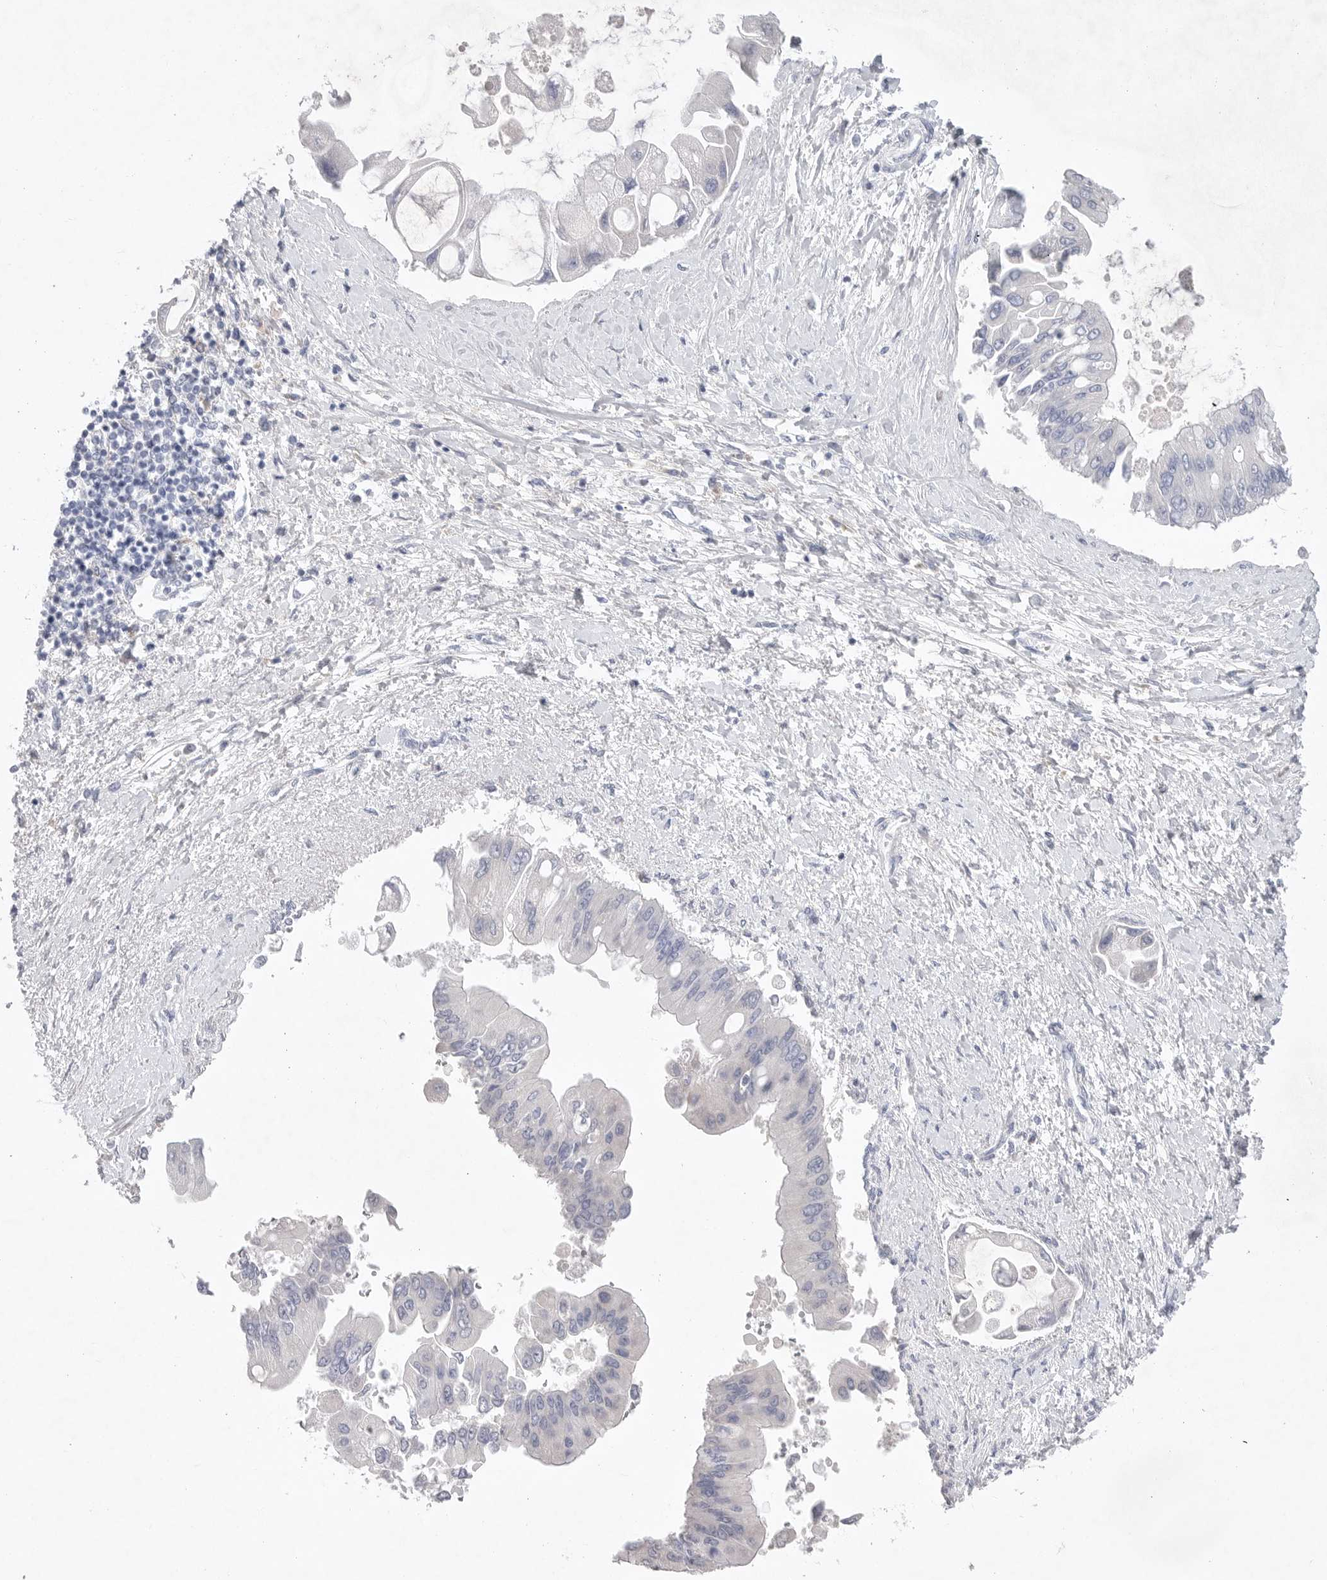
{"staining": {"intensity": "negative", "quantity": "none", "location": "none"}, "tissue": "liver cancer", "cell_type": "Tumor cells", "image_type": "cancer", "snomed": [{"axis": "morphology", "description": "Cholangiocarcinoma"}, {"axis": "topography", "description": "Liver"}], "caption": "A photomicrograph of human cholangiocarcinoma (liver) is negative for staining in tumor cells. Brightfield microscopy of immunohistochemistry (IHC) stained with DAB (brown) and hematoxylin (blue), captured at high magnification.", "gene": "CAMK2B", "patient": {"sex": "male", "age": 50}}